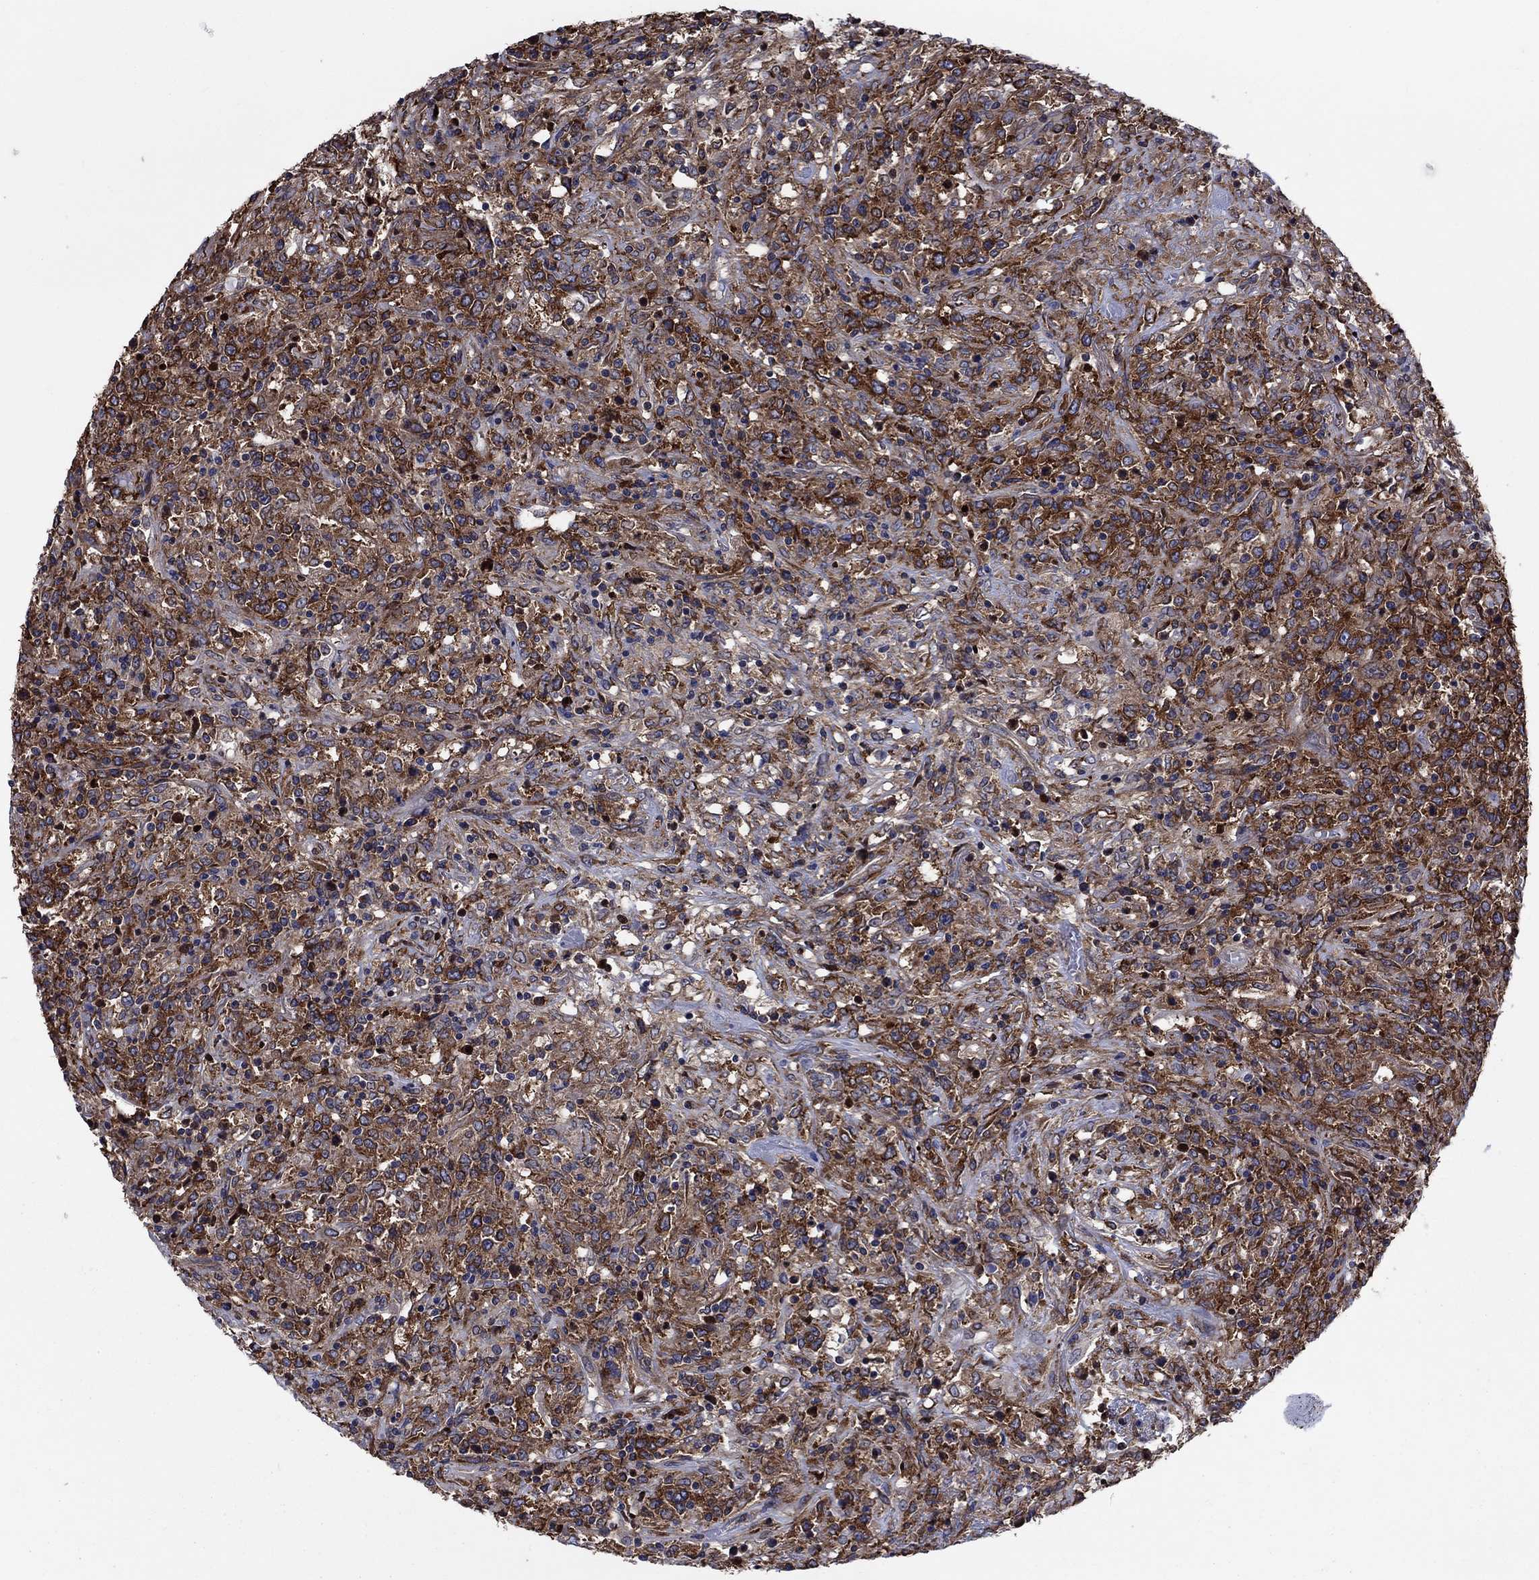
{"staining": {"intensity": "strong", "quantity": ">75%", "location": "cytoplasmic/membranous"}, "tissue": "lymphoma", "cell_type": "Tumor cells", "image_type": "cancer", "snomed": [{"axis": "morphology", "description": "Malignant lymphoma, non-Hodgkin's type, High grade"}, {"axis": "topography", "description": "Lung"}], "caption": "IHC micrograph of human lymphoma stained for a protein (brown), which reveals high levels of strong cytoplasmic/membranous staining in about >75% of tumor cells.", "gene": "YBX1", "patient": {"sex": "male", "age": 79}}